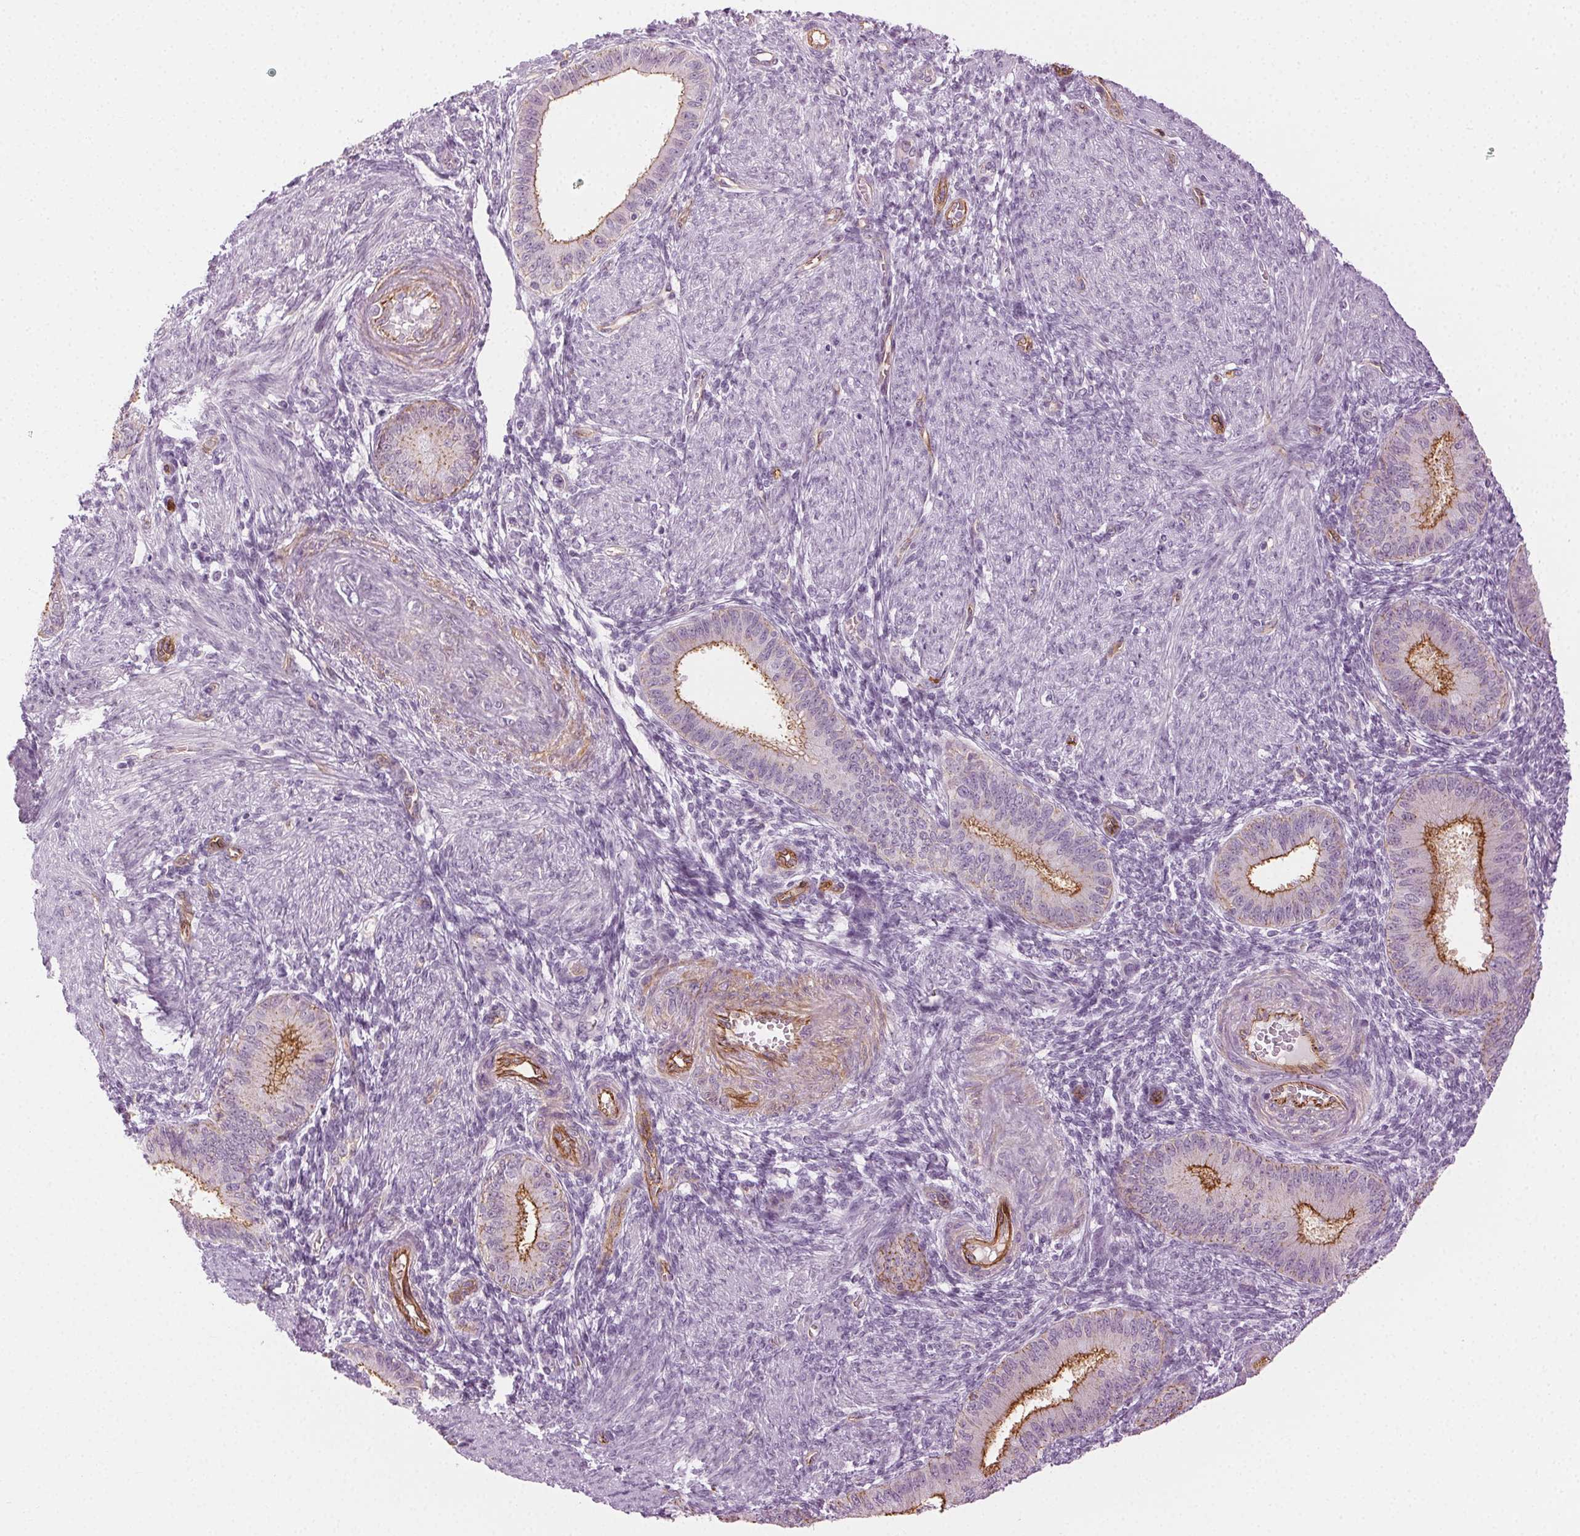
{"staining": {"intensity": "negative", "quantity": "none", "location": "none"}, "tissue": "endometrium", "cell_type": "Cells in endometrial stroma", "image_type": "normal", "snomed": [{"axis": "morphology", "description": "Normal tissue, NOS"}, {"axis": "topography", "description": "Endometrium"}], "caption": "Micrograph shows no significant protein positivity in cells in endometrial stroma of benign endometrium.", "gene": "AIF1L", "patient": {"sex": "female", "age": 39}}